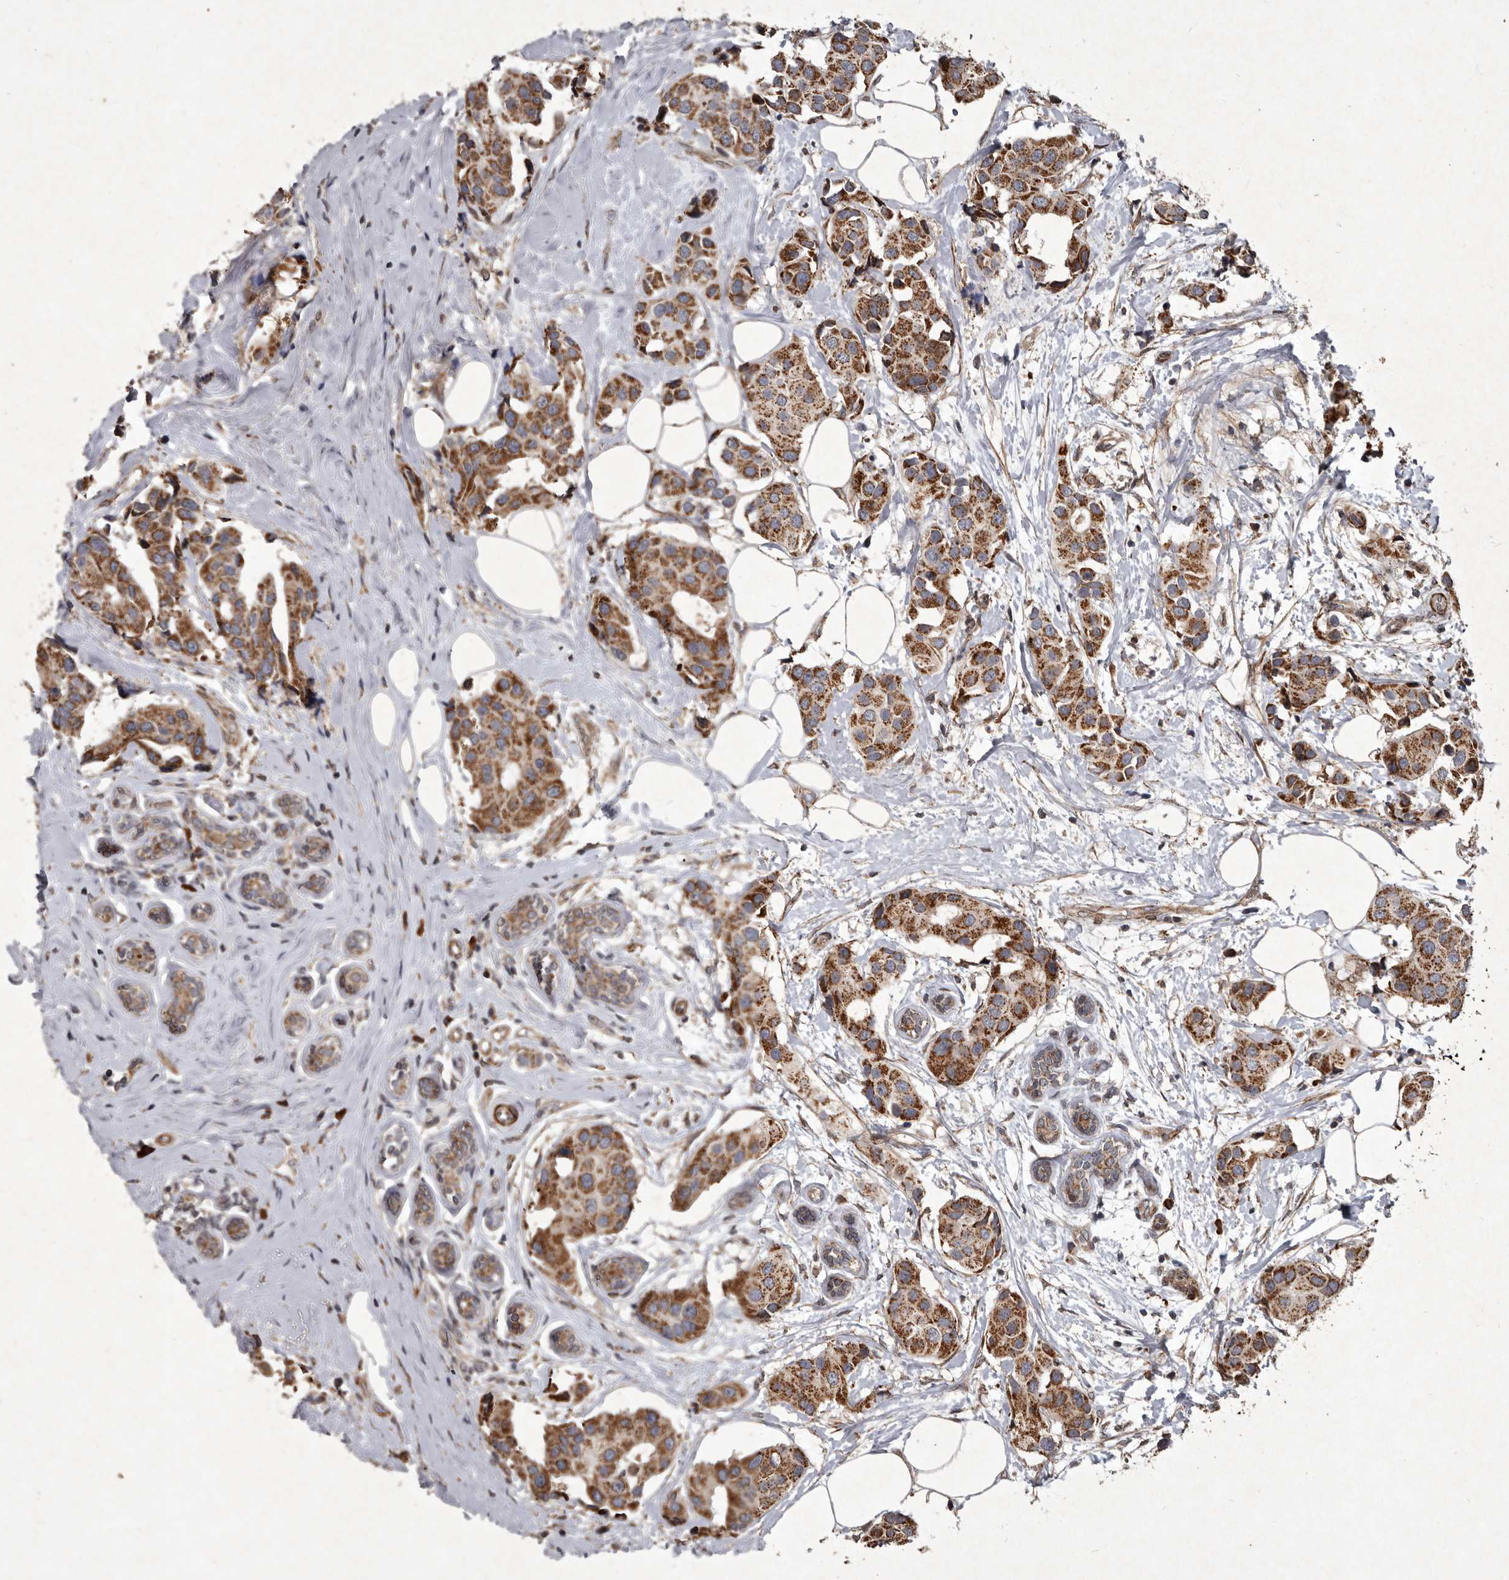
{"staining": {"intensity": "moderate", "quantity": ">75%", "location": "cytoplasmic/membranous"}, "tissue": "breast cancer", "cell_type": "Tumor cells", "image_type": "cancer", "snomed": [{"axis": "morphology", "description": "Normal tissue, NOS"}, {"axis": "morphology", "description": "Duct carcinoma"}, {"axis": "topography", "description": "Breast"}], "caption": "Human breast cancer stained with a protein marker shows moderate staining in tumor cells.", "gene": "MRPS15", "patient": {"sex": "female", "age": 39}}